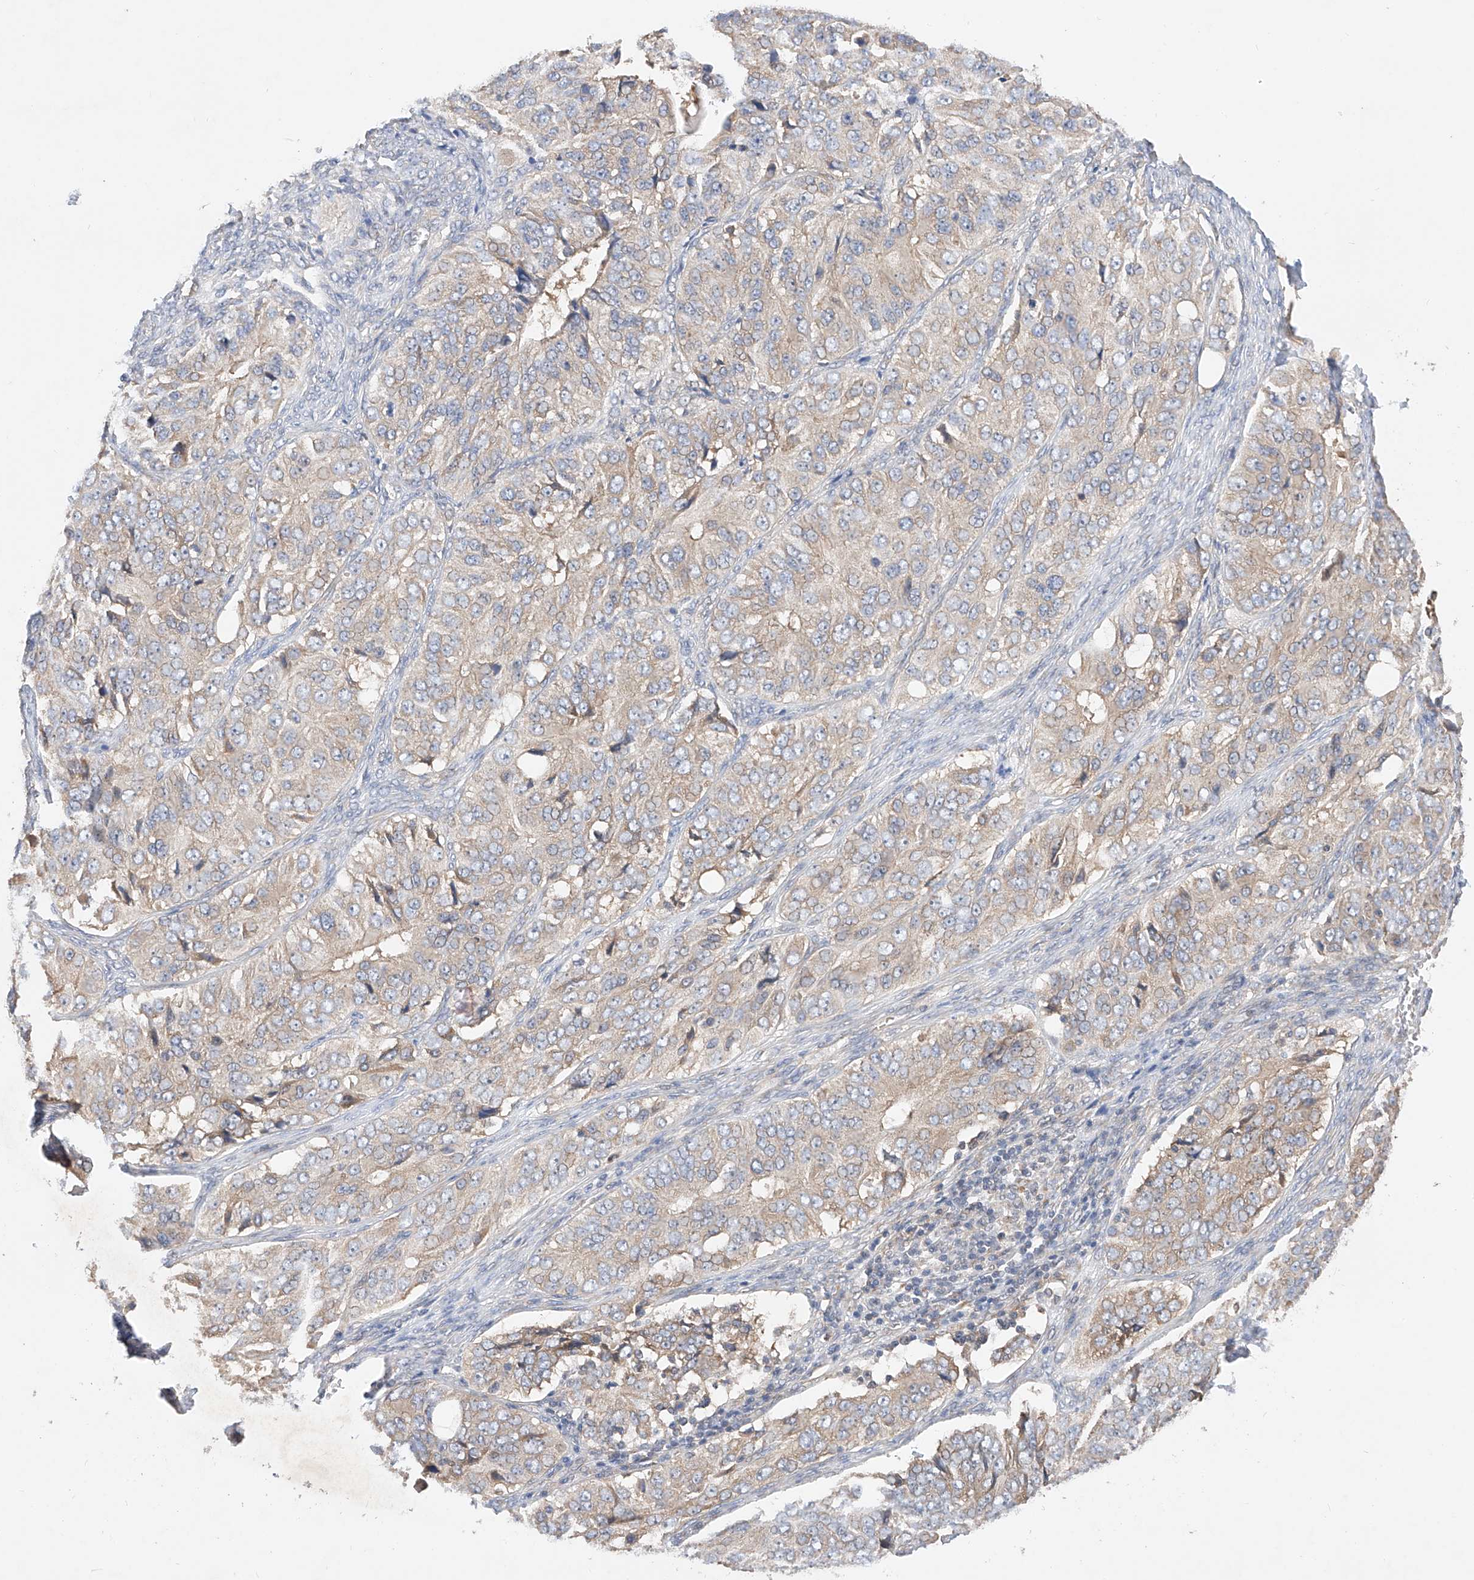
{"staining": {"intensity": "weak", "quantity": "25%-75%", "location": "cytoplasmic/membranous"}, "tissue": "ovarian cancer", "cell_type": "Tumor cells", "image_type": "cancer", "snomed": [{"axis": "morphology", "description": "Carcinoma, endometroid"}, {"axis": "topography", "description": "Ovary"}], "caption": "Immunohistochemical staining of human ovarian endometroid carcinoma exhibits weak cytoplasmic/membranous protein staining in about 25%-75% of tumor cells.", "gene": "ZSCAN4", "patient": {"sex": "female", "age": 51}}